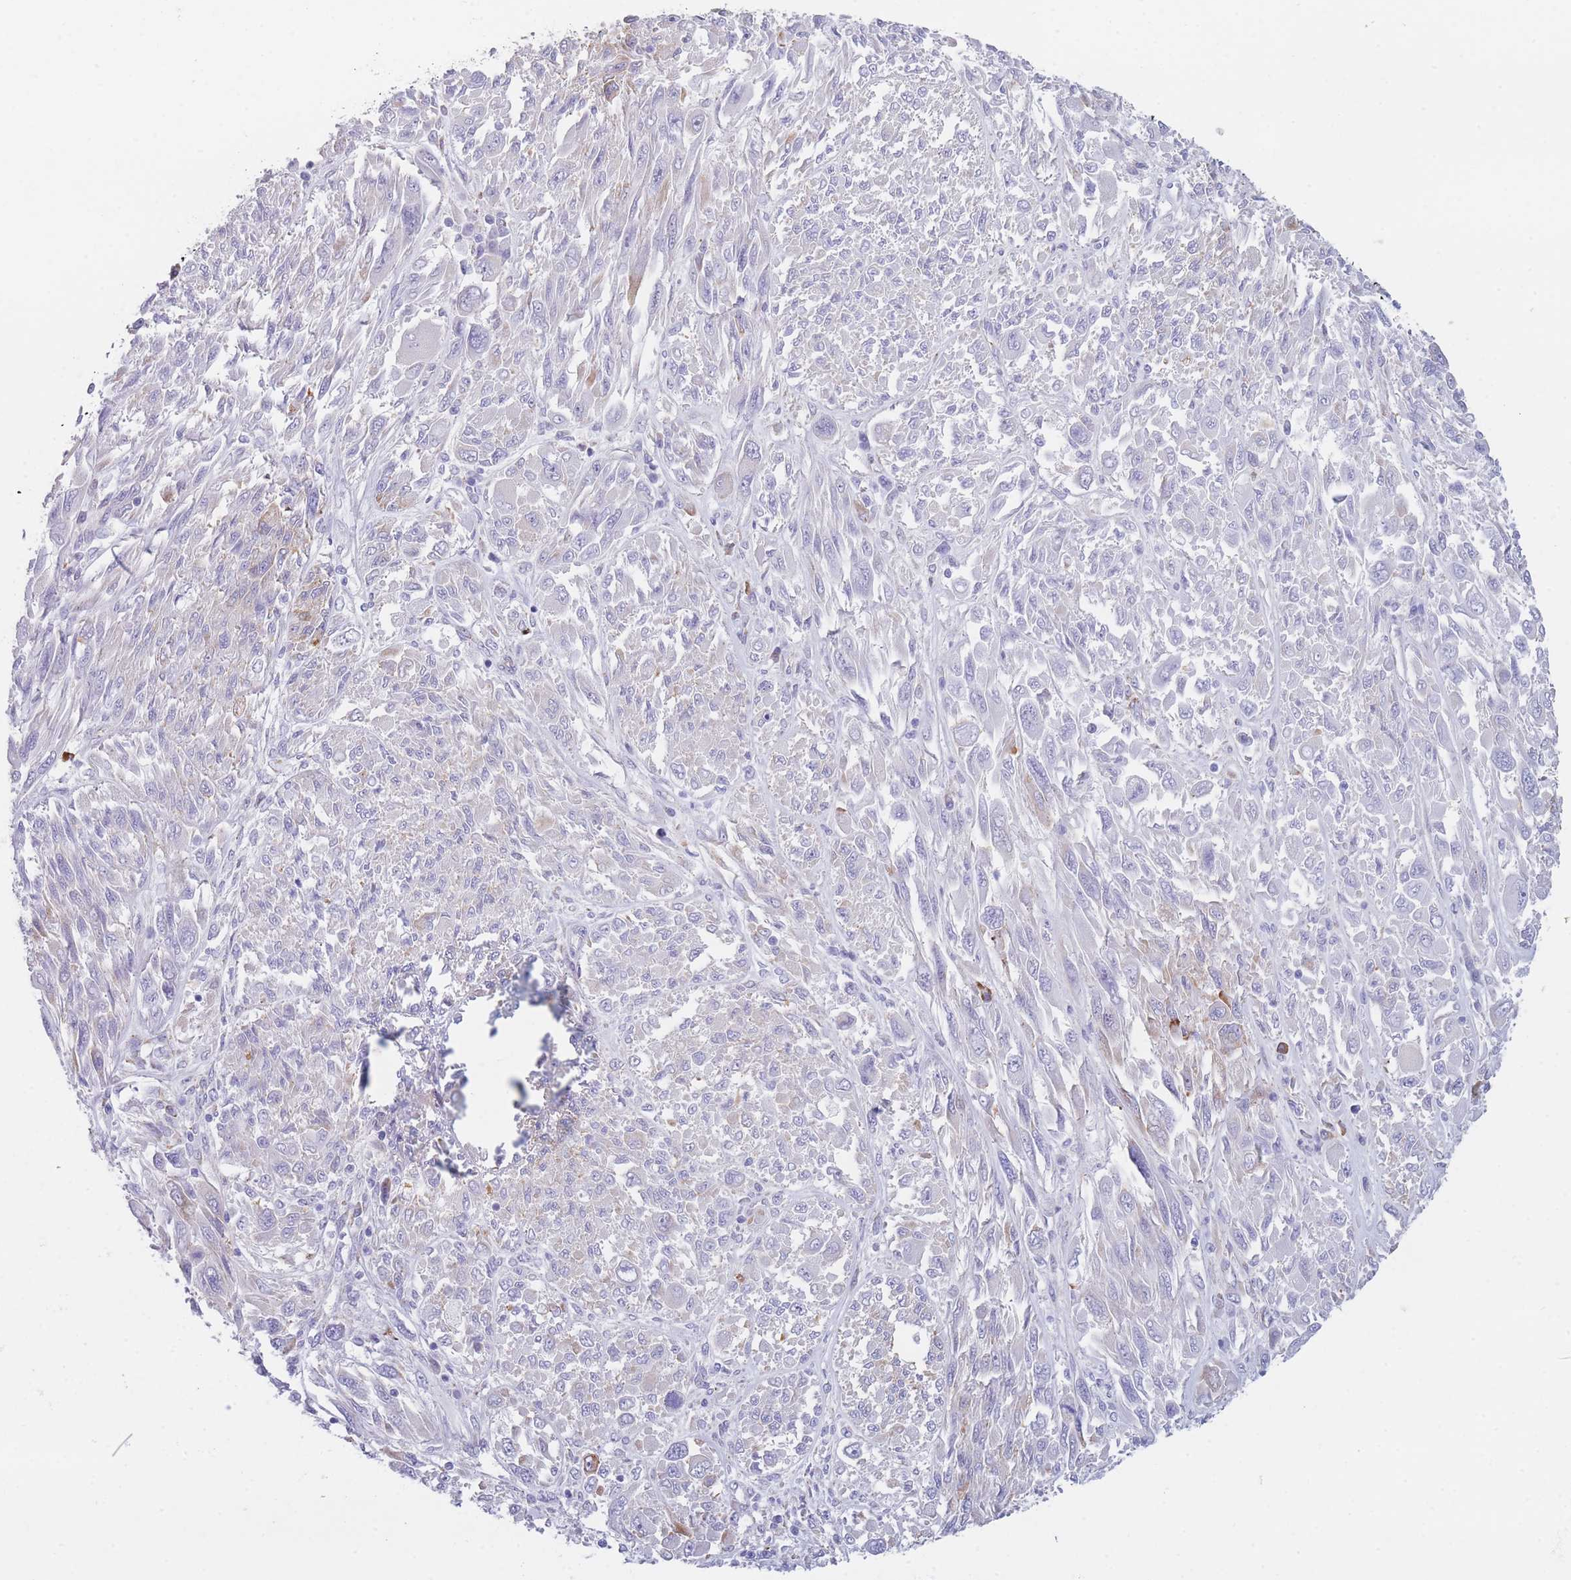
{"staining": {"intensity": "negative", "quantity": "none", "location": "none"}, "tissue": "melanoma", "cell_type": "Tumor cells", "image_type": "cancer", "snomed": [{"axis": "morphology", "description": "Malignant melanoma, NOS"}, {"axis": "topography", "description": "Skin"}], "caption": "Immunohistochemical staining of malignant melanoma shows no significant staining in tumor cells.", "gene": "XKR8", "patient": {"sex": "female", "age": 91}}